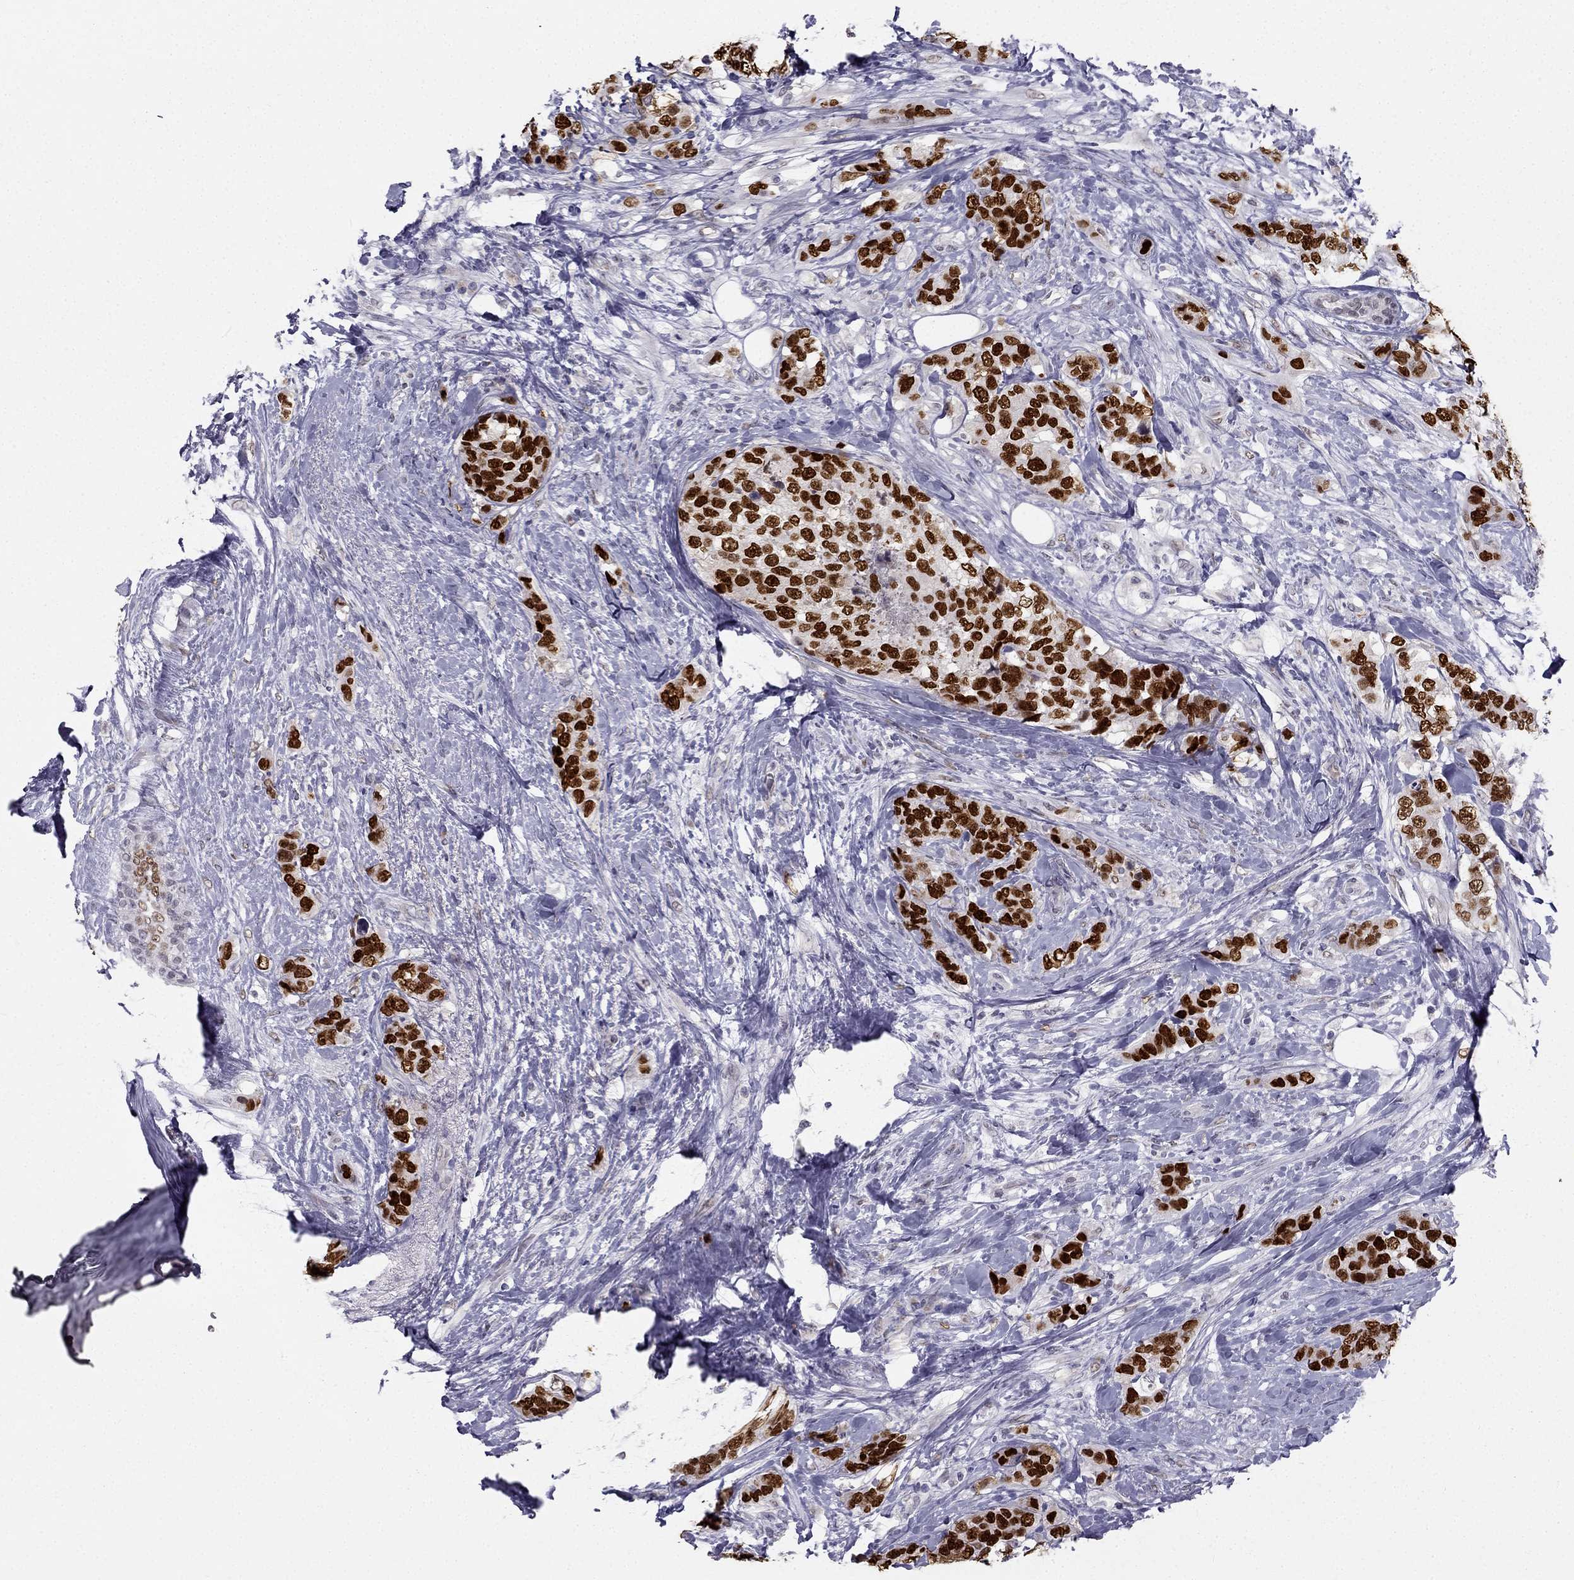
{"staining": {"intensity": "strong", "quantity": ">75%", "location": "nuclear"}, "tissue": "breast cancer", "cell_type": "Tumor cells", "image_type": "cancer", "snomed": [{"axis": "morphology", "description": "Lobular carcinoma"}, {"axis": "topography", "description": "Breast"}], "caption": "Protein staining of breast cancer (lobular carcinoma) tissue shows strong nuclear positivity in about >75% of tumor cells.", "gene": "TRPS1", "patient": {"sex": "female", "age": 59}}